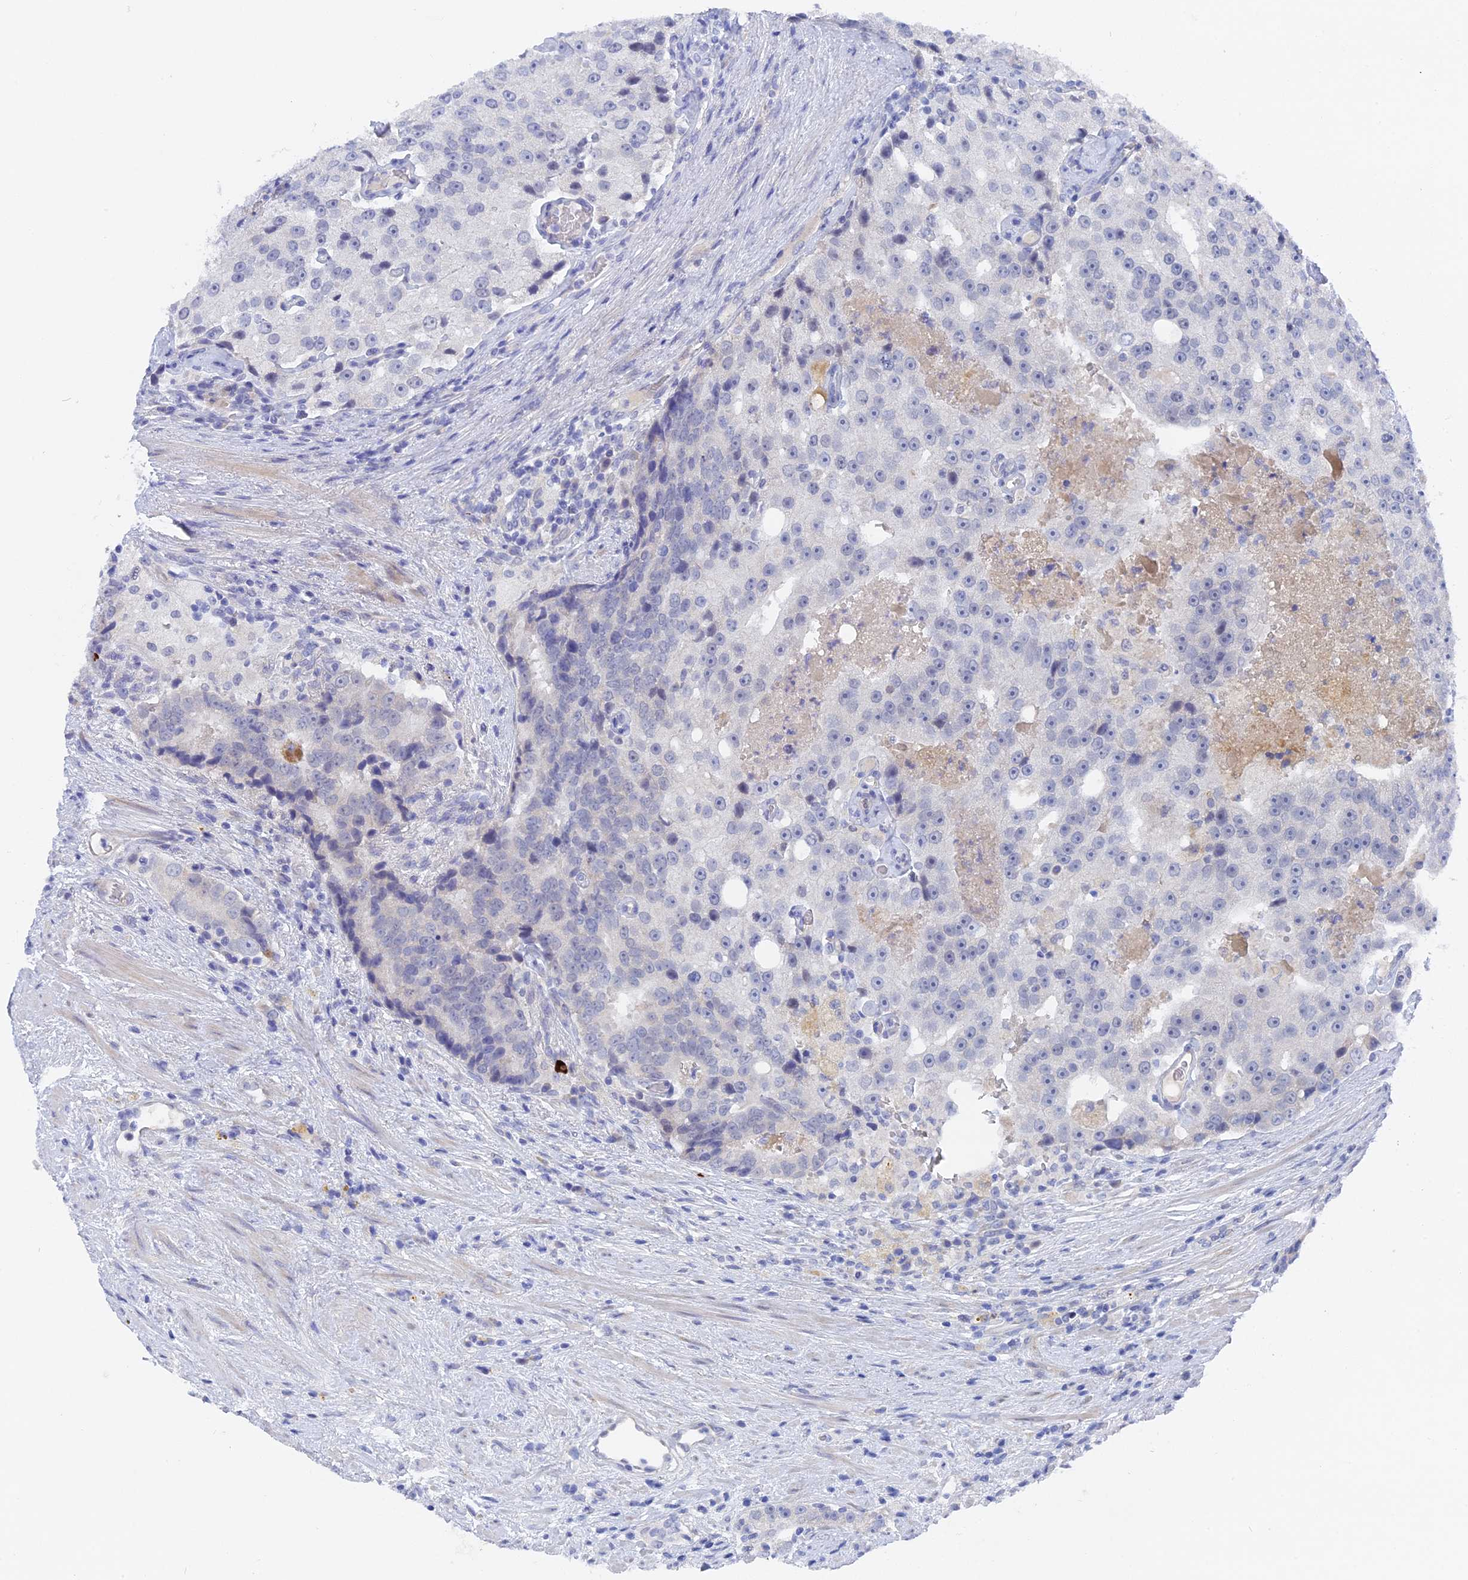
{"staining": {"intensity": "negative", "quantity": "none", "location": "none"}, "tissue": "prostate cancer", "cell_type": "Tumor cells", "image_type": "cancer", "snomed": [{"axis": "morphology", "description": "Adenocarcinoma, High grade"}, {"axis": "topography", "description": "Prostate"}], "caption": "Immunohistochemistry histopathology image of prostate cancer stained for a protein (brown), which shows no positivity in tumor cells.", "gene": "DACT3", "patient": {"sex": "male", "age": 70}}